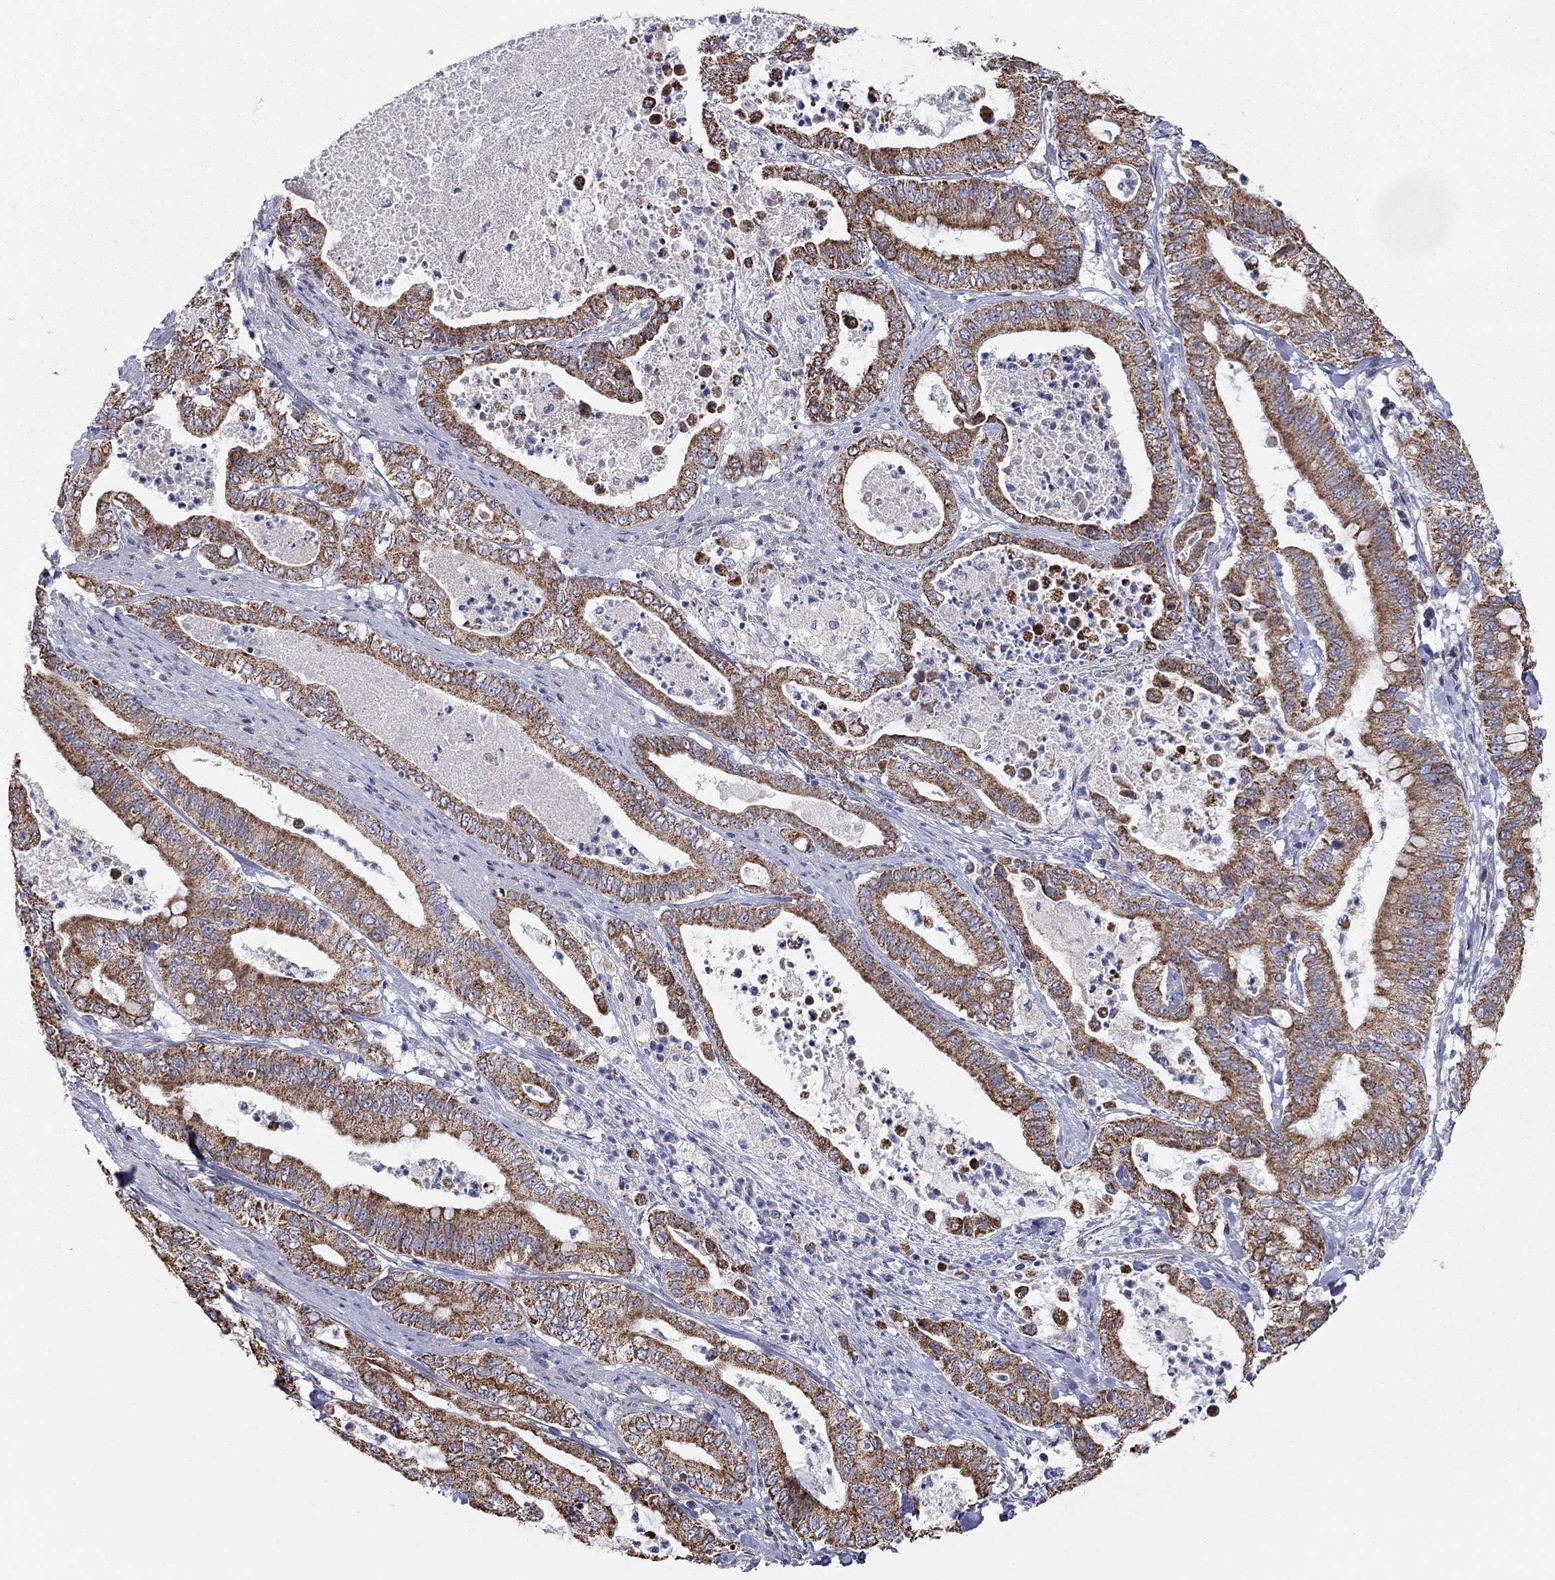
{"staining": {"intensity": "strong", "quantity": ">75%", "location": "cytoplasmic/membranous"}, "tissue": "pancreatic cancer", "cell_type": "Tumor cells", "image_type": "cancer", "snomed": [{"axis": "morphology", "description": "Adenocarcinoma, NOS"}, {"axis": "topography", "description": "Pancreas"}], "caption": "A high amount of strong cytoplasmic/membranous staining is present in approximately >75% of tumor cells in pancreatic adenocarcinoma tissue.", "gene": "HPS5", "patient": {"sex": "male", "age": 71}}